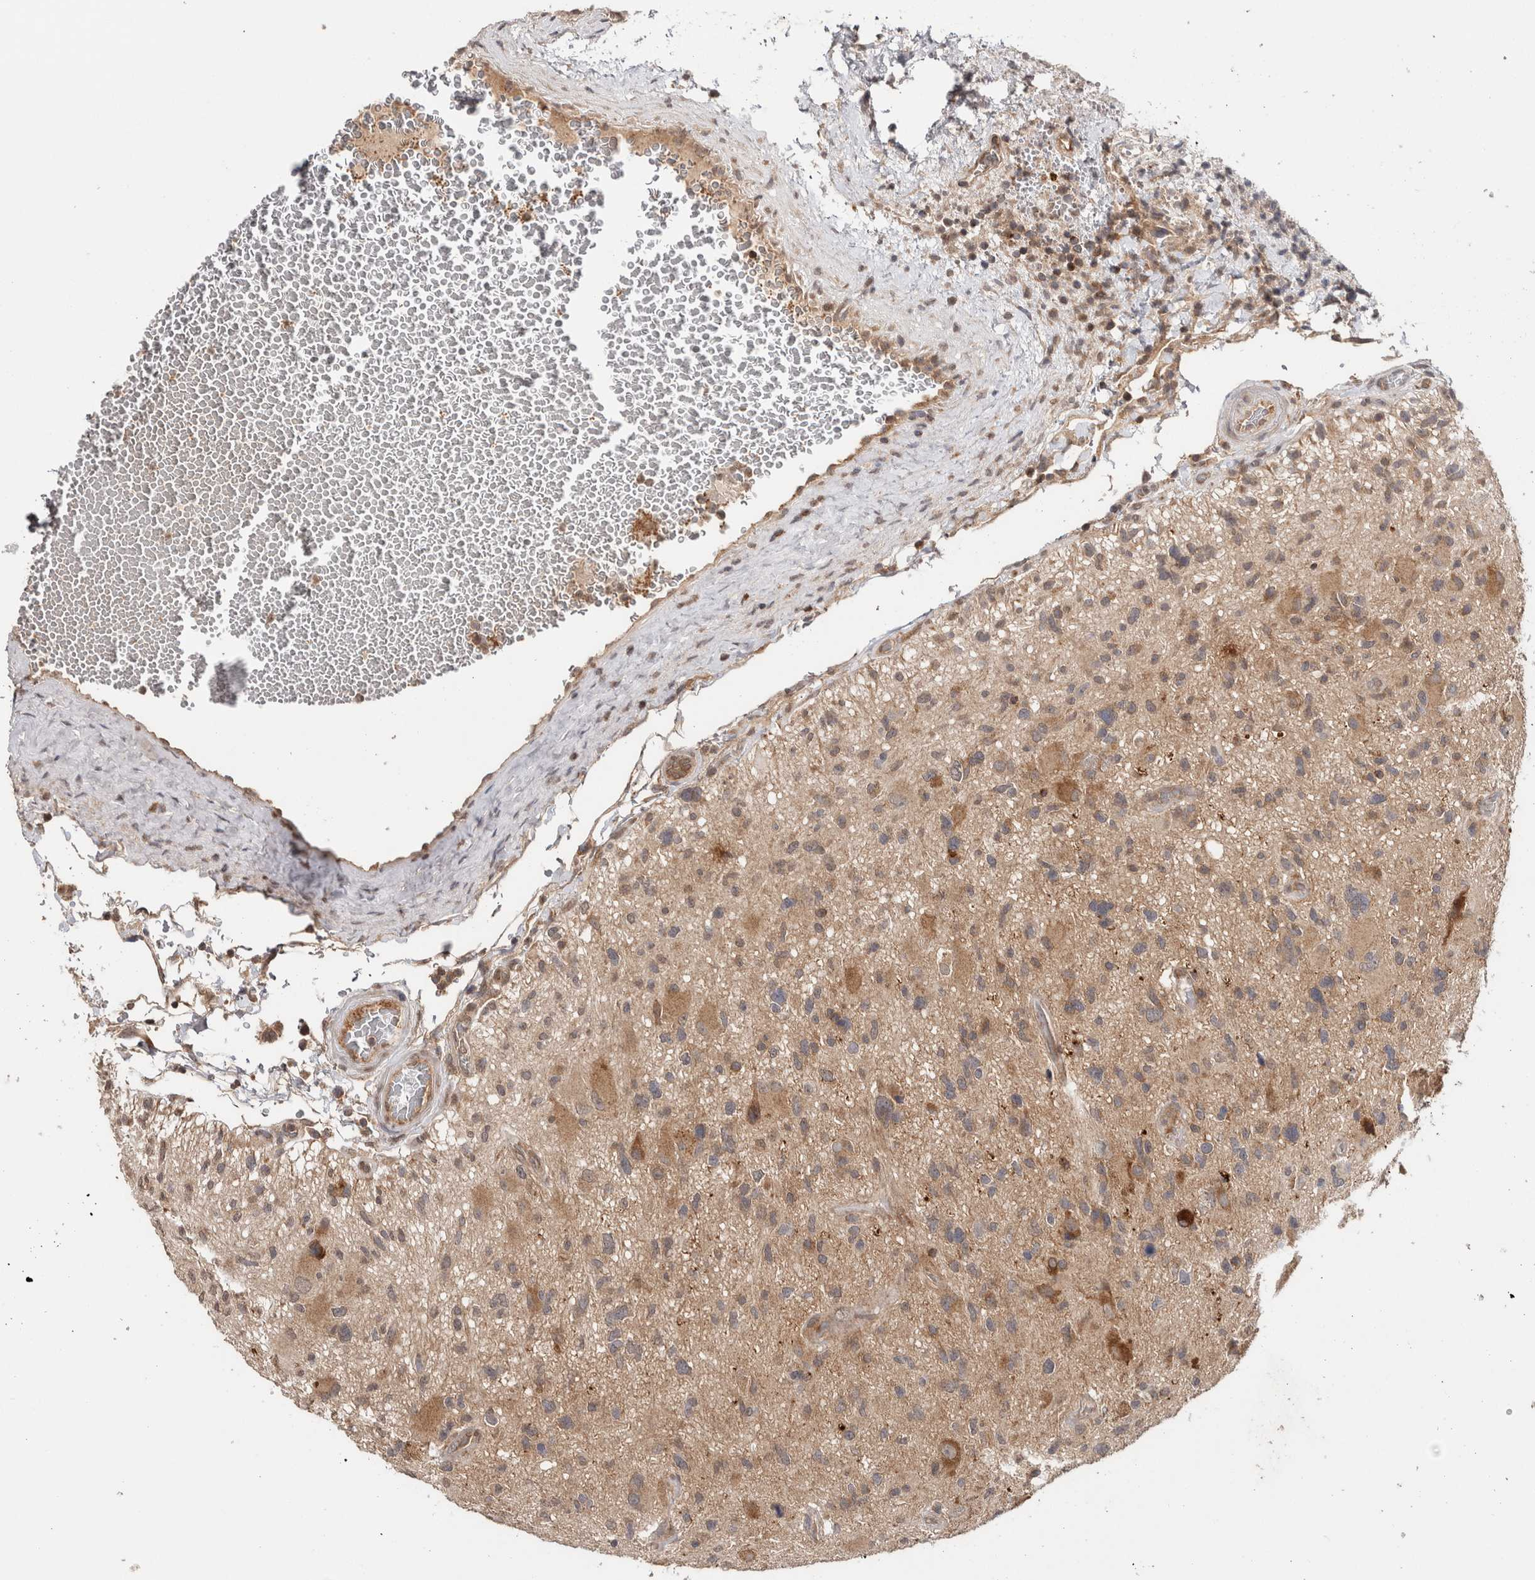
{"staining": {"intensity": "weak", "quantity": ">75%", "location": "cytoplasmic/membranous"}, "tissue": "glioma", "cell_type": "Tumor cells", "image_type": "cancer", "snomed": [{"axis": "morphology", "description": "Glioma, malignant, High grade"}, {"axis": "topography", "description": "Brain"}], "caption": "DAB immunohistochemical staining of glioma exhibits weak cytoplasmic/membranous protein positivity in approximately >75% of tumor cells.", "gene": "HMOX2", "patient": {"sex": "male", "age": 33}}